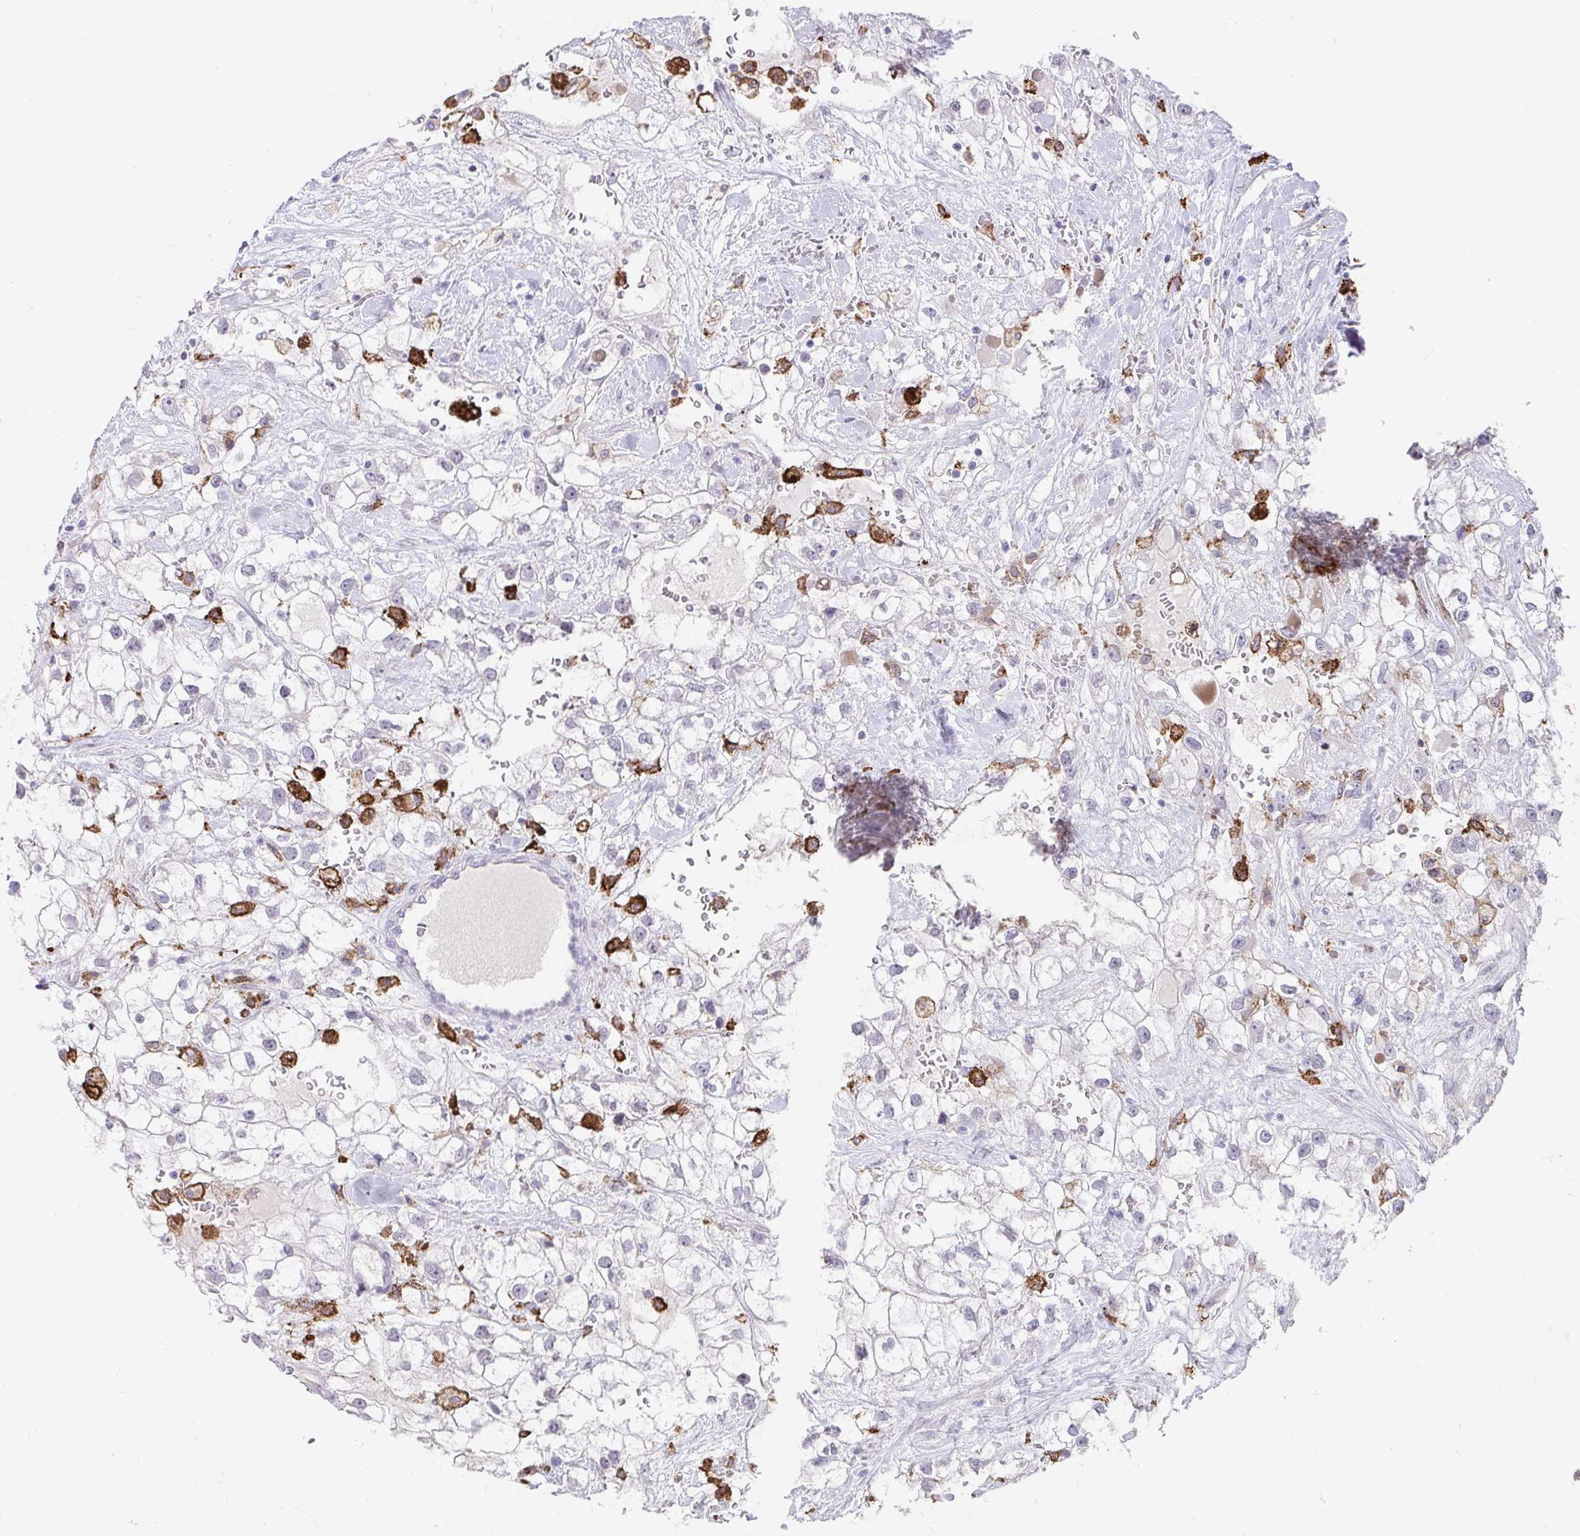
{"staining": {"intensity": "negative", "quantity": "none", "location": "none"}, "tissue": "renal cancer", "cell_type": "Tumor cells", "image_type": "cancer", "snomed": [{"axis": "morphology", "description": "Adenocarcinoma, NOS"}, {"axis": "topography", "description": "Kidney"}], "caption": "Immunohistochemical staining of human adenocarcinoma (renal) reveals no significant positivity in tumor cells.", "gene": "CD163", "patient": {"sex": "male", "age": 59}}